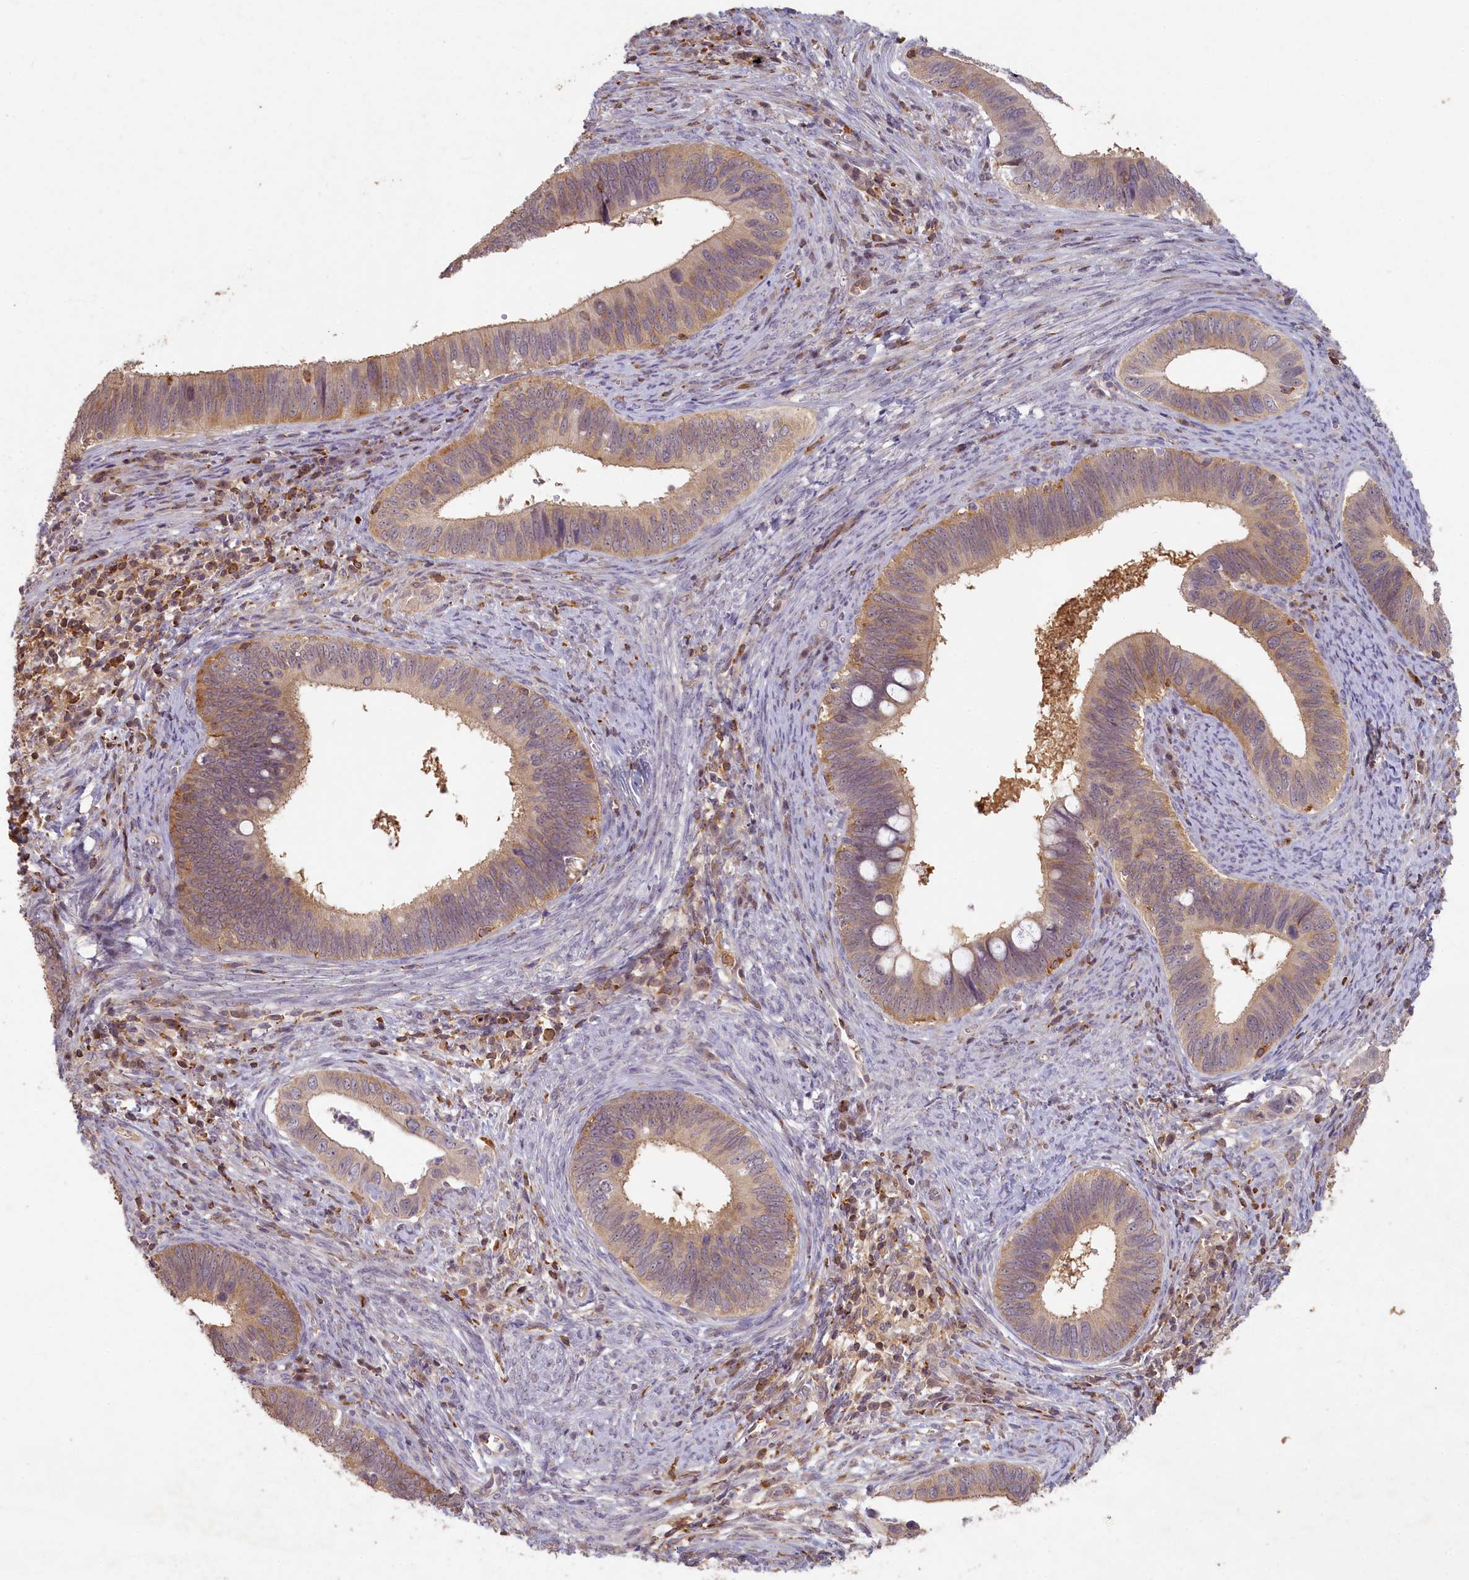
{"staining": {"intensity": "weak", "quantity": "25%-75%", "location": "cytoplasmic/membranous"}, "tissue": "cervical cancer", "cell_type": "Tumor cells", "image_type": "cancer", "snomed": [{"axis": "morphology", "description": "Adenocarcinoma, NOS"}, {"axis": "topography", "description": "Cervix"}], "caption": "Protein positivity by immunohistochemistry displays weak cytoplasmic/membranous staining in about 25%-75% of tumor cells in cervical adenocarcinoma. The protein is shown in brown color, while the nuclei are stained blue.", "gene": "MADD", "patient": {"sex": "female", "age": 42}}